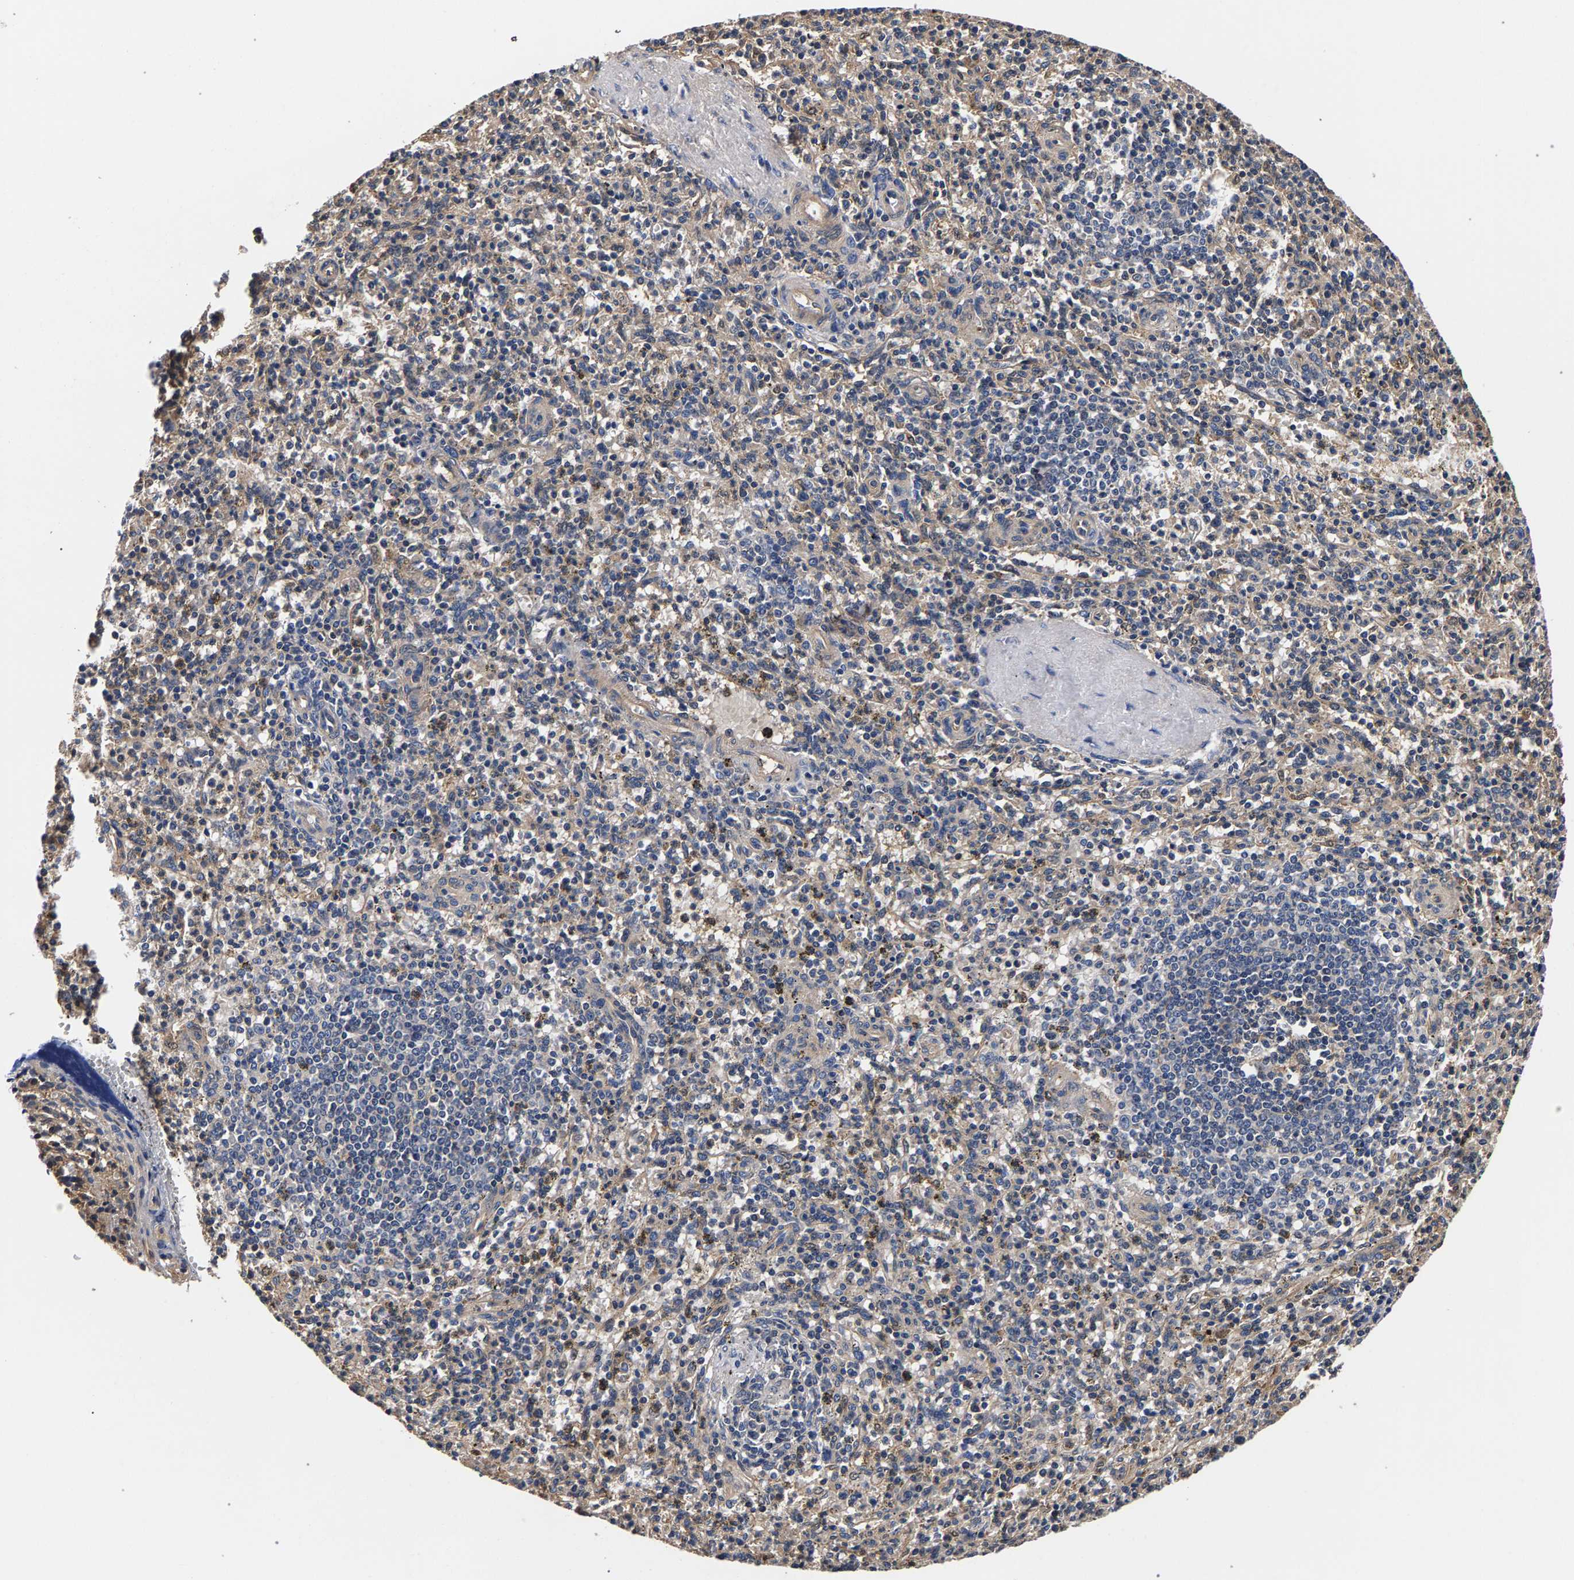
{"staining": {"intensity": "weak", "quantity": "<25%", "location": "cytoplasmic/membranous"}, "tissue": "spleen", "cell_type": "Cells in red pulp", "image_type": "normal", "snomed": [{"axis": "morphology", "description": "Normal tissue, NOS"}, {"axis": "topography", "description": "Spleen"}], "caption": "An immunohistochemistry histopathology image of normal spleen is shown. There is no staining in cells in red pulp of spleen.", "gene": "MARCHF7", "patient": {"sex": "male", "age": 72}}